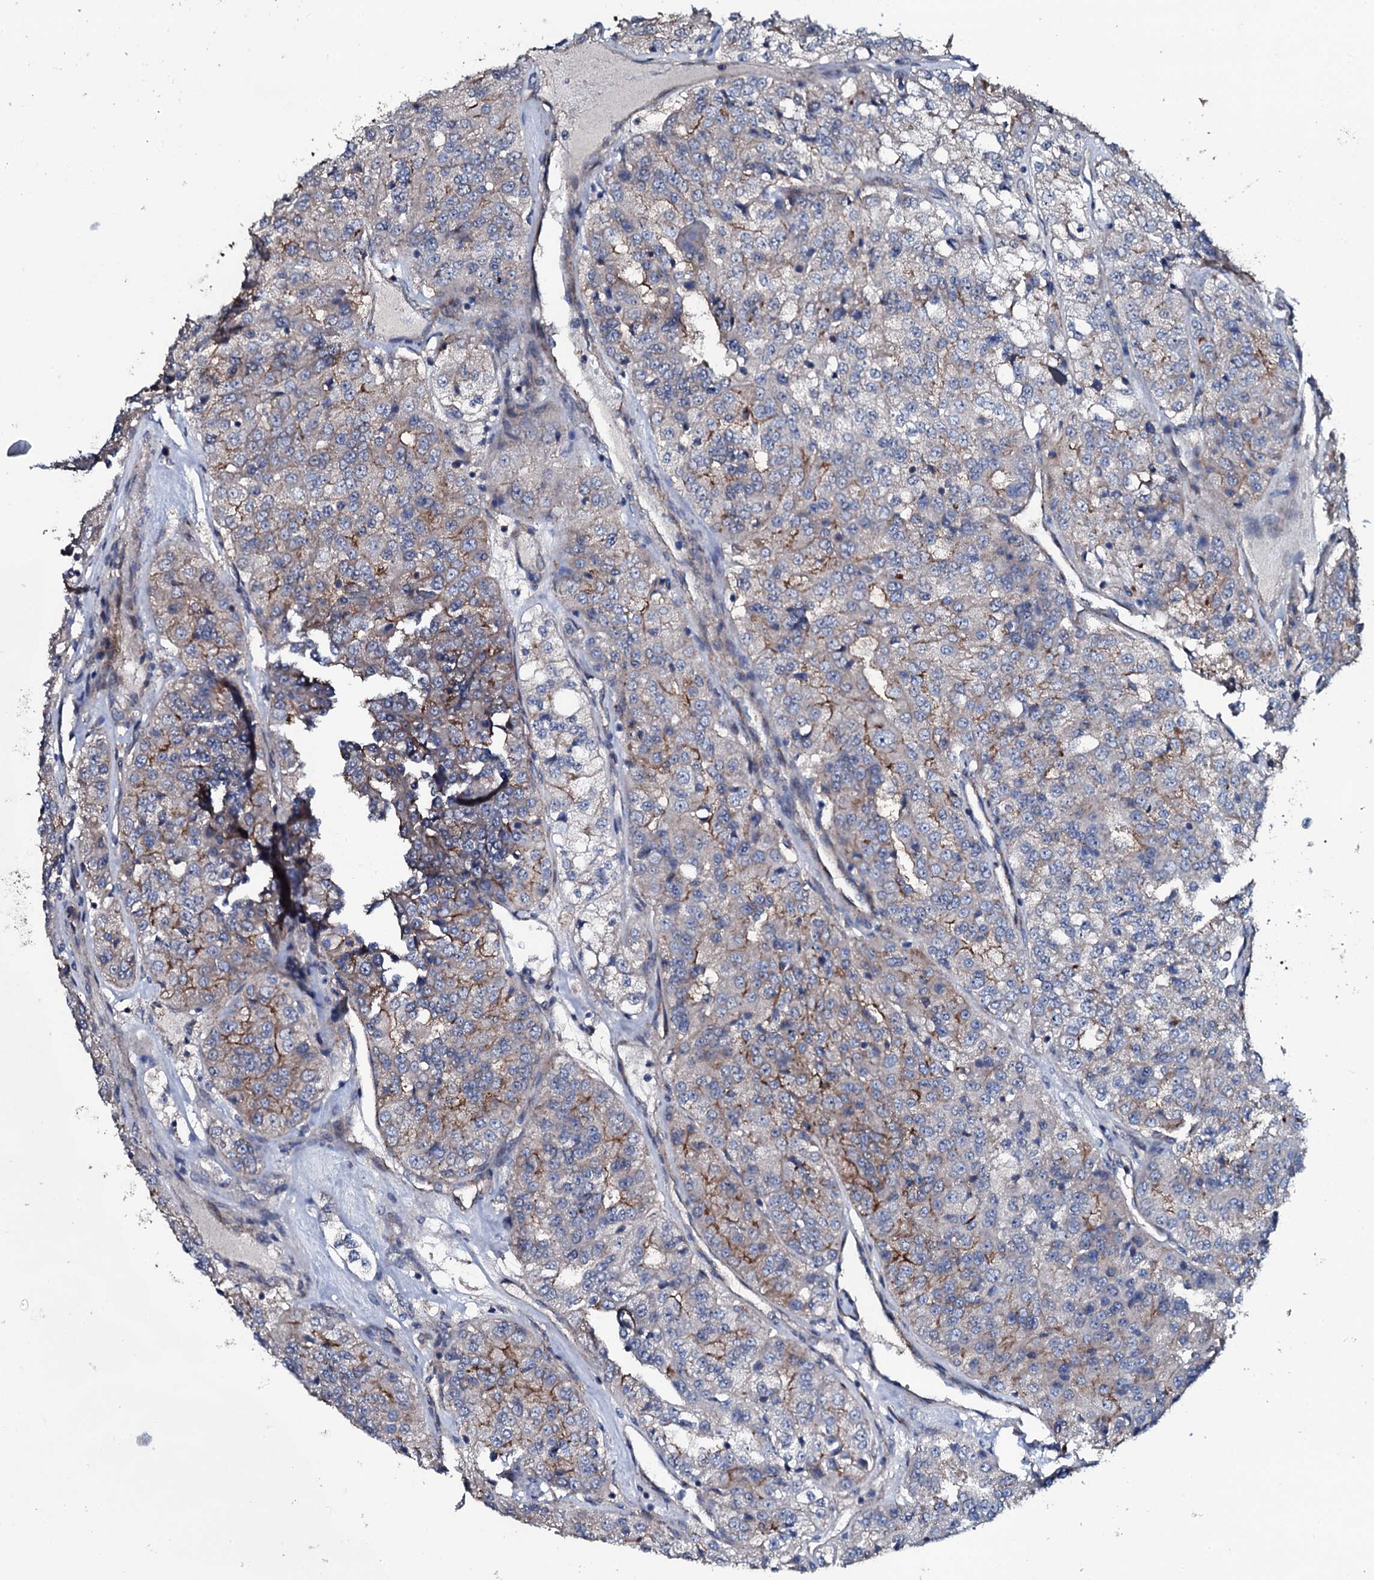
{"staining": {"intensity": "moderate", "quantity": "<25%", "location": "cytoplasmic/membranous"}, "tissue": "renal cancer", "cell_type": "Tumor cells", "image_type": "cancer", "snomed": [{"axis": "morphology", "description": "Adenocarcinoma, NOS"}, {"axis": "topography", "description": "Kidney"}], "caption": "Human adenocarcinoma (renal) stained with a brown dye exhibits moderate cytoplasmic/membranous positive positivity in approximately <25% of tumor cells.", "gene": "IL12B", "patient": {"sex": "female", "age": 63}}